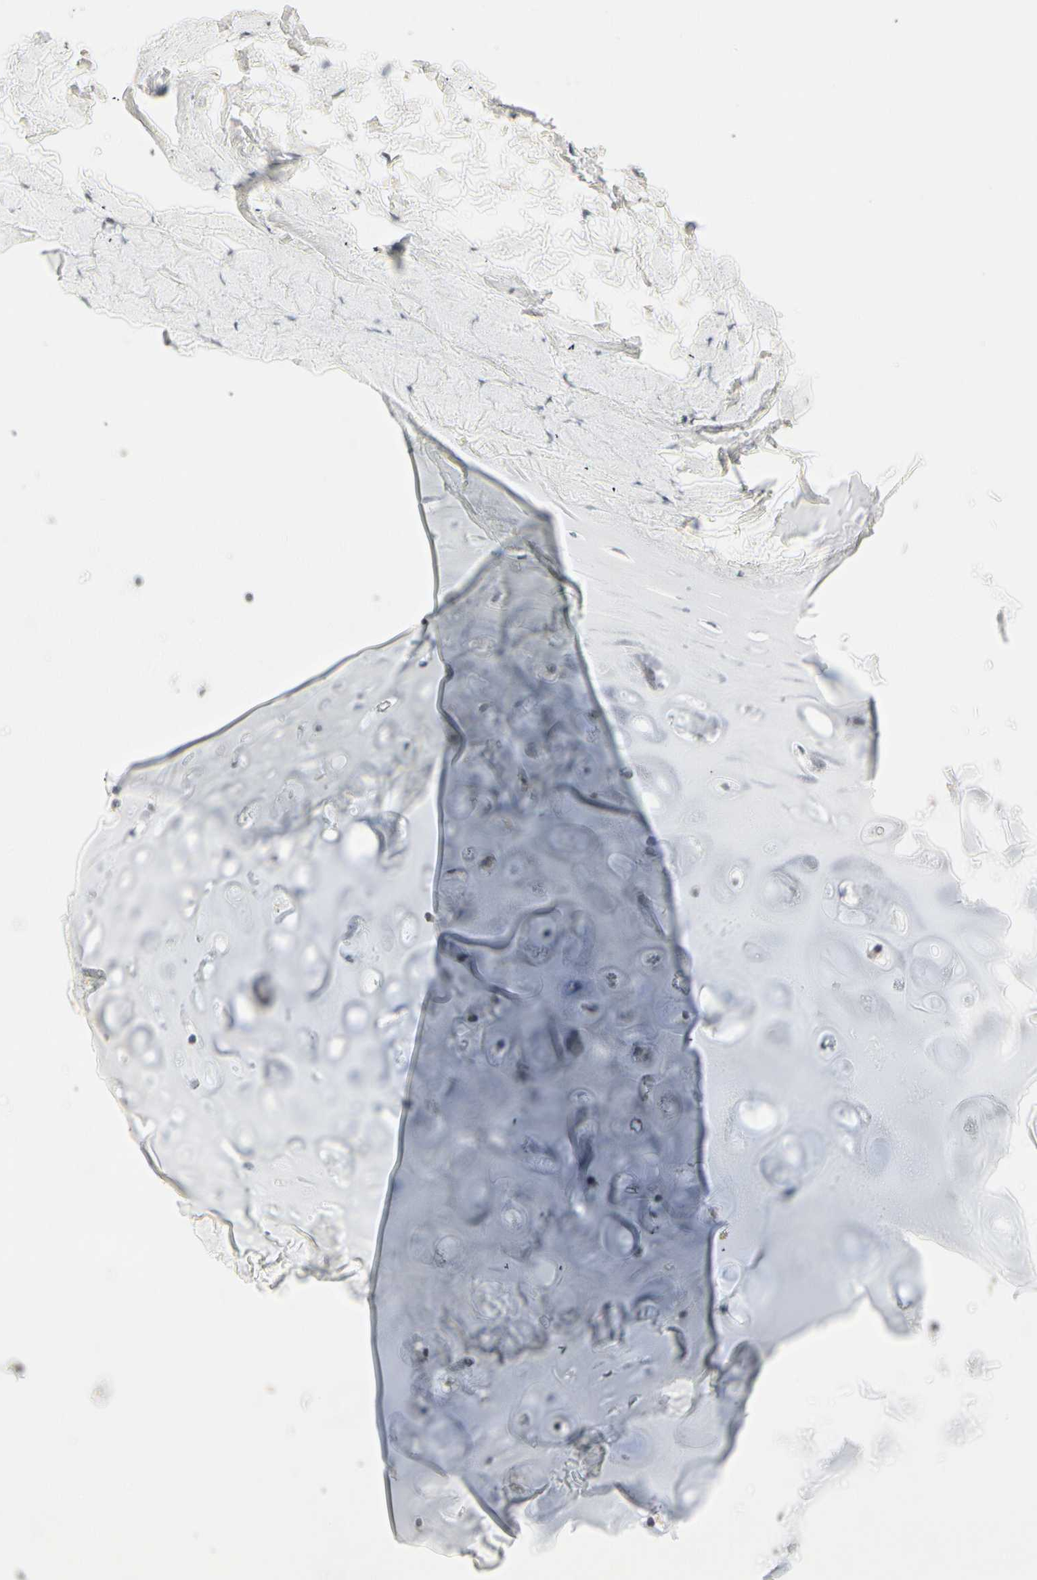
{"staining": {"intensity": "negative", "quantity": "none", "location": "none"}, "tissue": "adipose tissue", "cell_type": "Adipocytes", "image_type": "normal", "snomed": [{"axis": "morphology", "description": "Normal tissue, NOS"}, {"axis": "topography", "description": "Bronchus"}], "caption": "Adipocytes show no significant protein positivity in unremarkable adipose tissue. (DAB (3,3'-diaminobenzidine) immunohistochemistry (IHC) with hematoxylin counter stain).", "gene": "DMPK", "patient": {"sex": "female", "age": 73}}